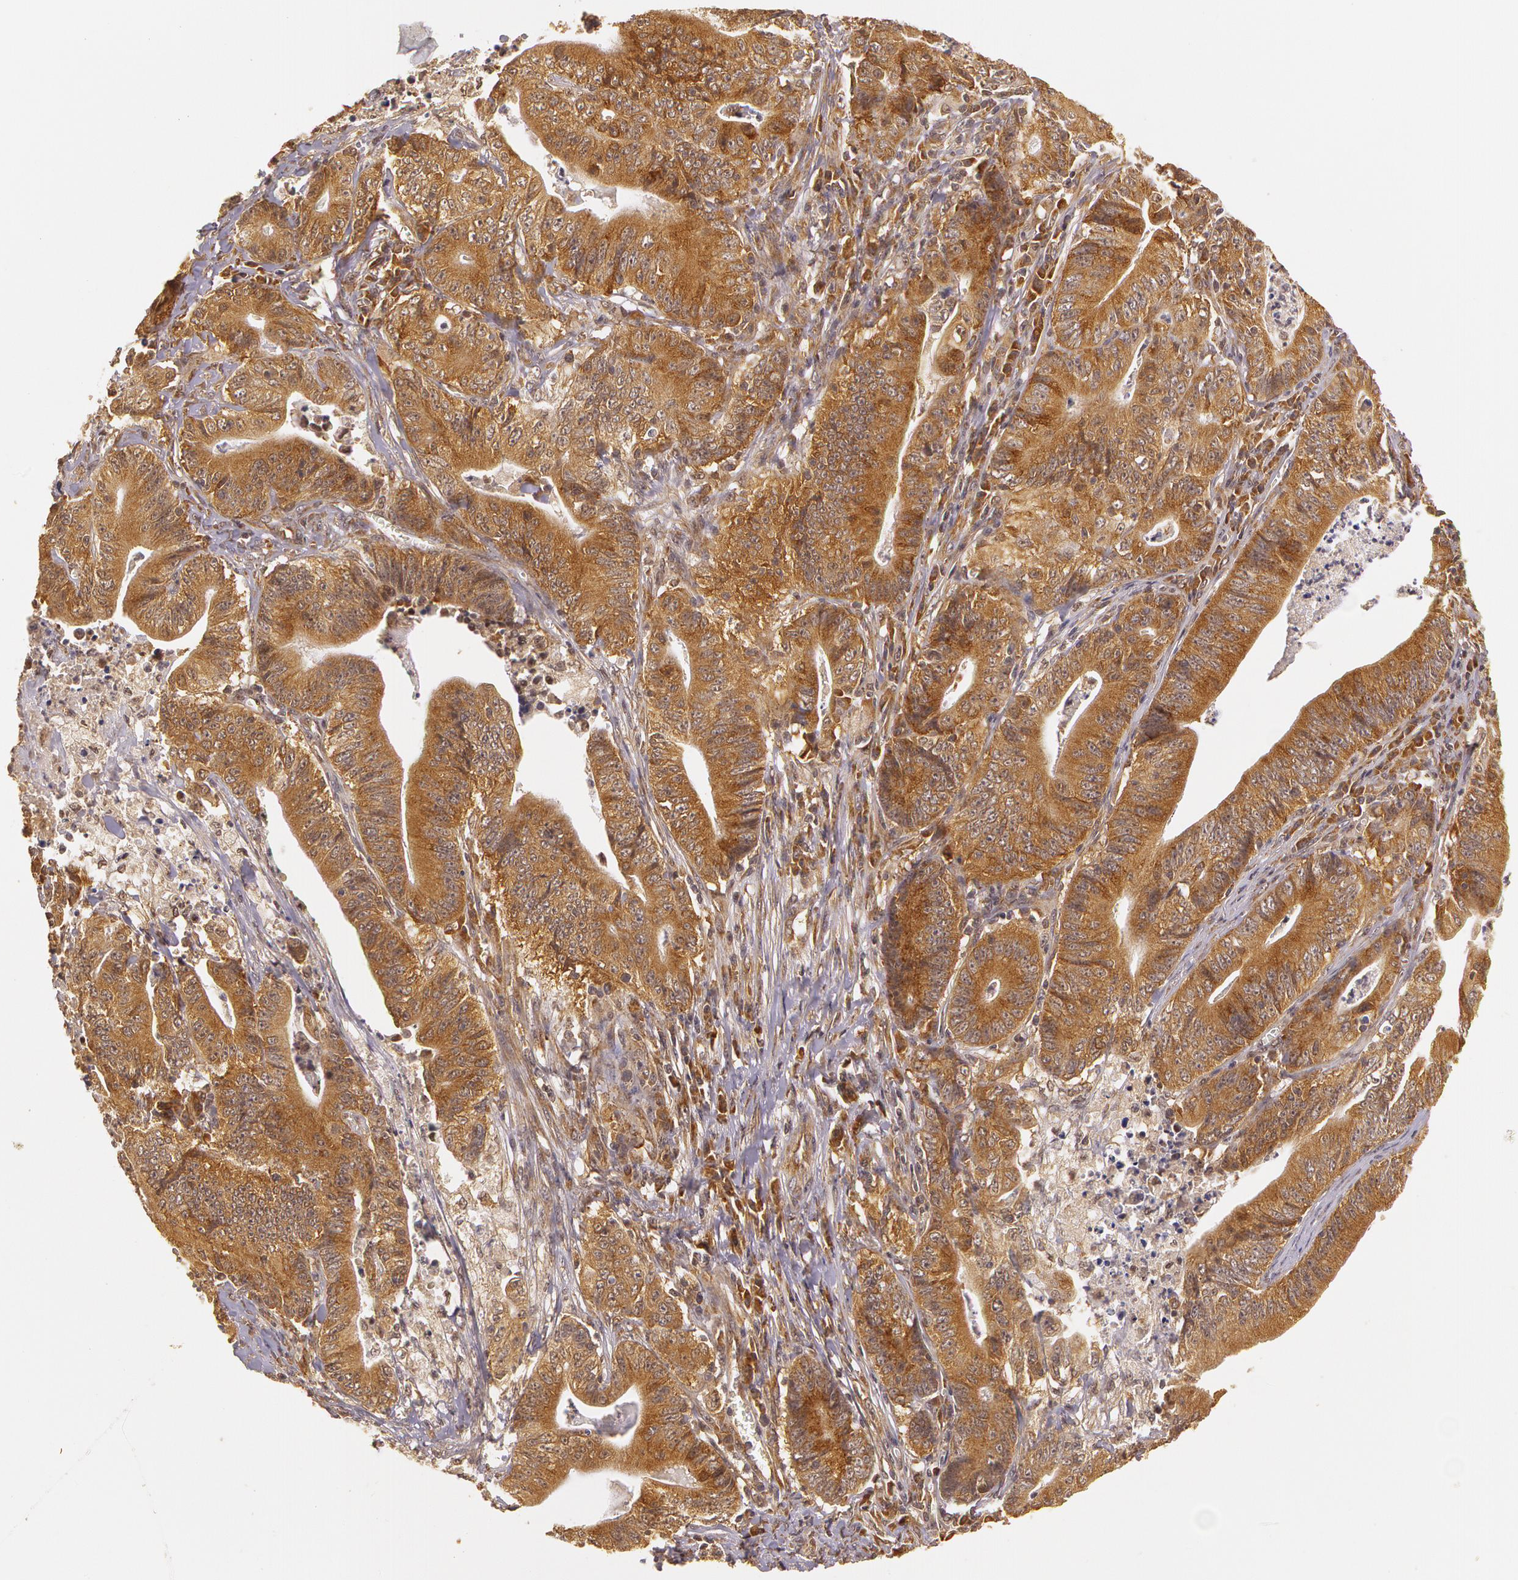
{"staining": {"intensity": "moderate", "quantity": ">75%", "location": "cytoplasmic/membranous"}, "tissue": "stomach cancer", "cell_type": "Tumor cells", "image_type": "cancer", "snomed": [{"axis": "morphology", "description": "Adenocarcinoma, NOS"}, {"axis": "topography", "description": "Stomach, lower"}], "caption": "Stomach cancer (adenocarcinoma) stained with DAB (3,3'-diaminobenzidine) IHC displays medium levels of moderate cytoplasmic/membranous staining in approximately >75% of tumor cells.", "gene": "ASCC2", "patient": {"sex": "female", "age": 86}}